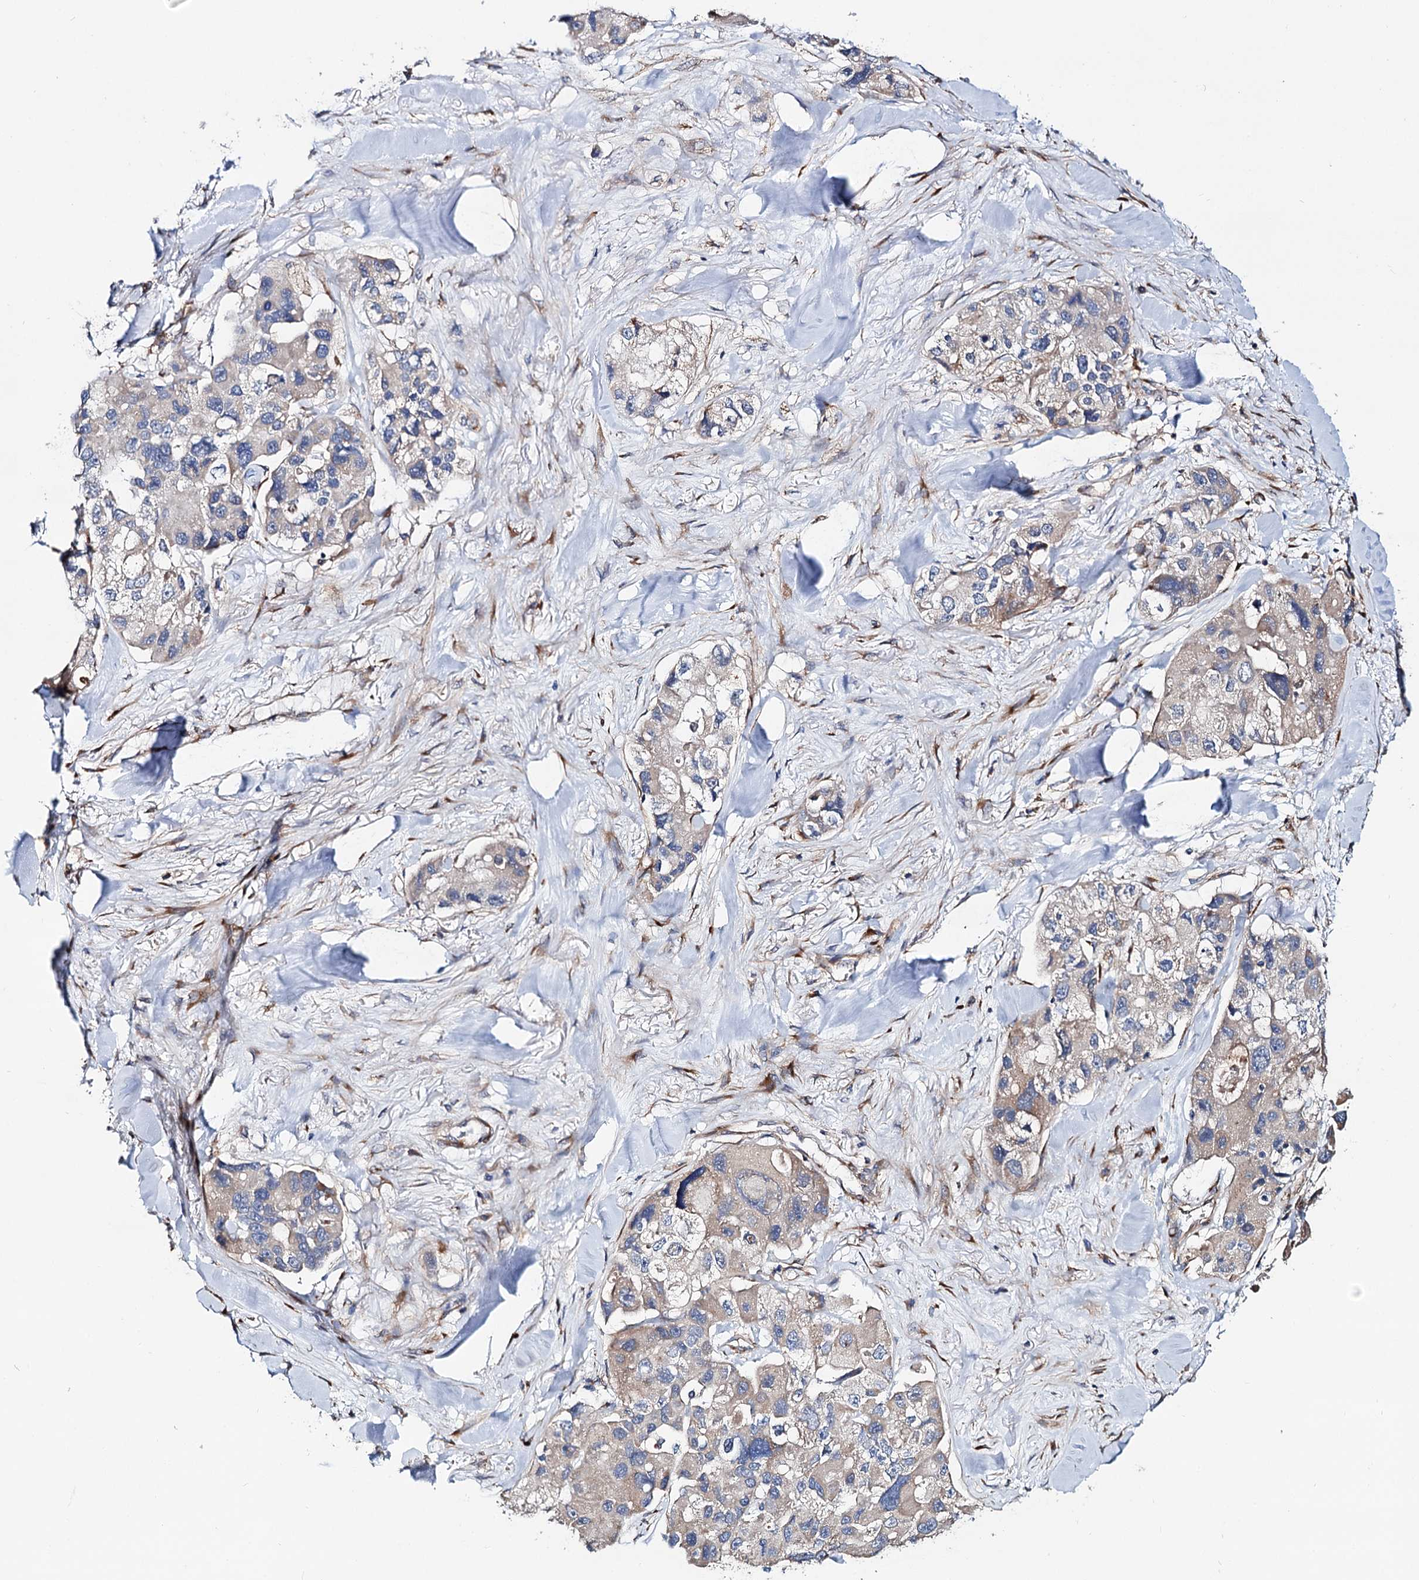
{"staining": {"intensity": "weak", "quantity": "25%-75%", "location": "cytoplasmic/membranous"}, "tissue": "lung cancer", "cell_type": "Tumor cells", "image_type": "cancer", "snomed": [{"axis": "morphology", "description": "Adenocarcinoma, NOS"}, {"axis": "topography", "description": "Lung"}], "caption": "IHC (DAB (3,3'-diaminobenzidine)) staining of human lung cancer reveals weak cytoplasmic/membranous protein positivity in about 25%-75% of tumor cells.", "gene": "PTDSS2", "patient": {"sex": "female", "age": 54}}